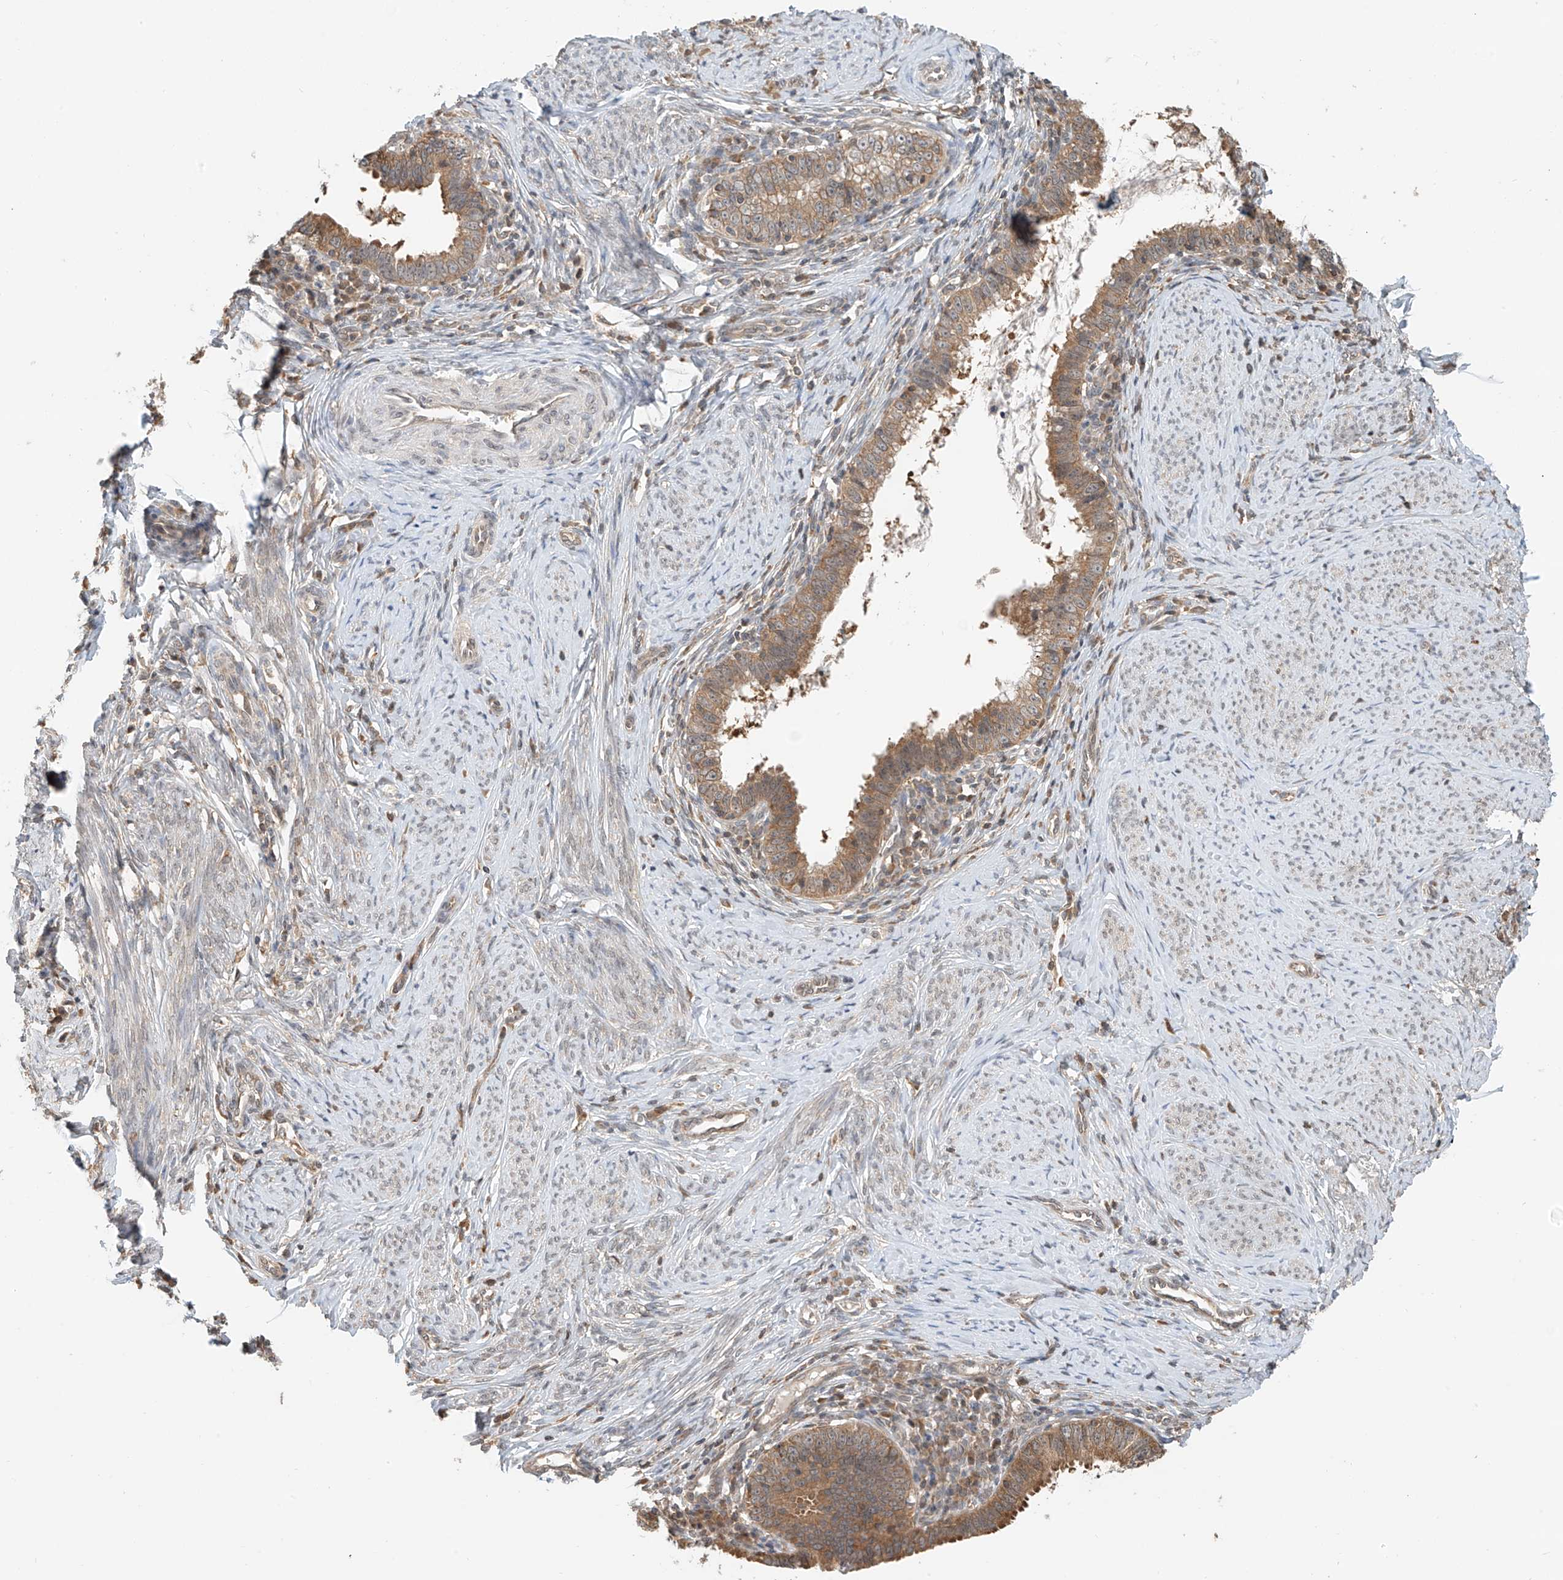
{"staining": {"intensity": "moderate", "quantity": ">75%", "location": "cytoplasmic/membranous"}, "tissue": "cervical cancer", "cell_type": "Tumor cells", "image_type": "cancer", "snomed": [{"axis": "morphology", "description": "Adenocarcinoma, NOS"}, {"axis": "topography", "description": "Cervix"}], "caption": "DAB immunohistochemical staining of cervical adenocarcinoma displays moderate cytoplasmic/membranous protein expression in approximately >75% of tumor cells.", "gene": "PPA2", "patient": {"sex": "female", "age": 36}}